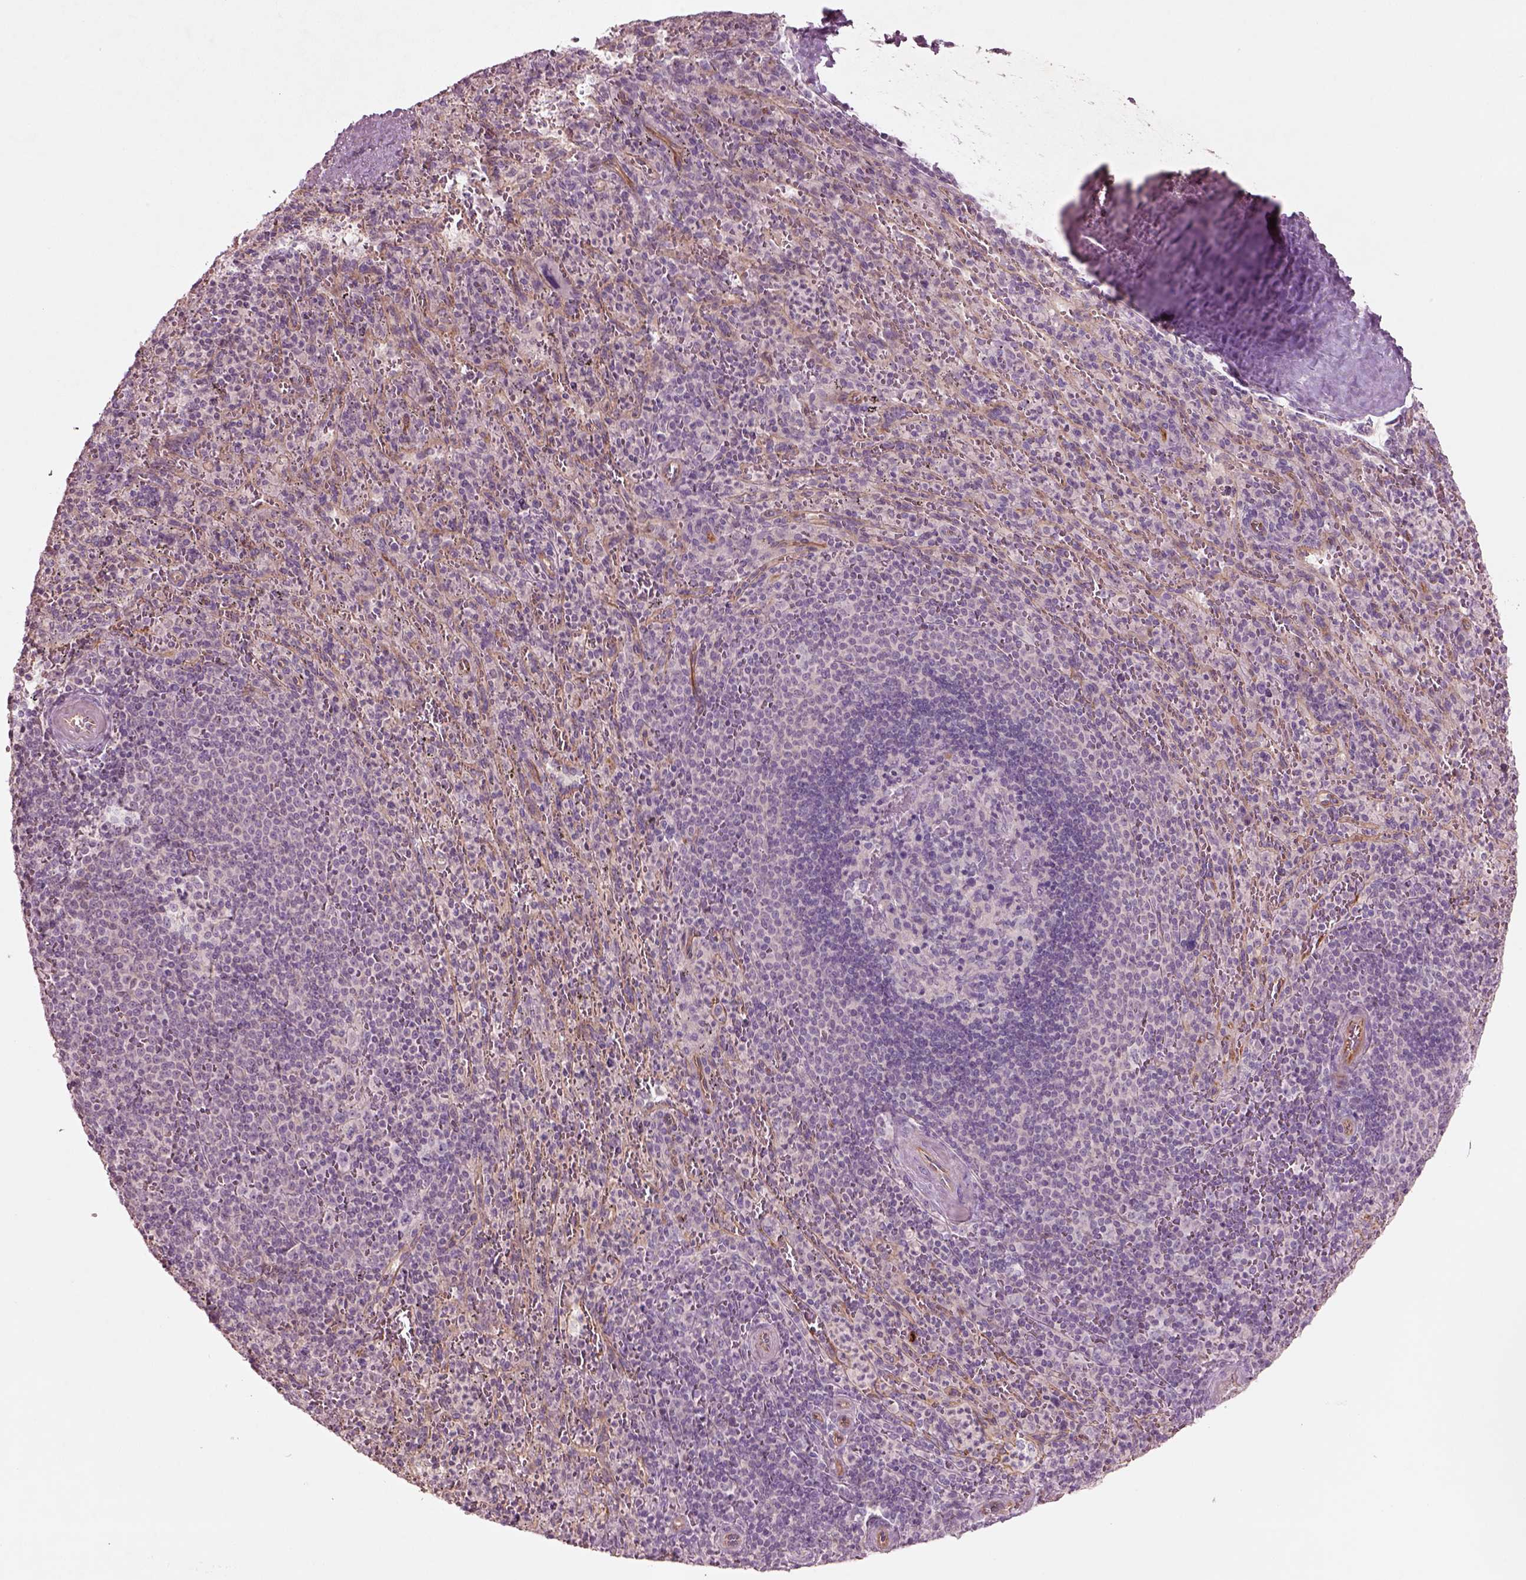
{"staining": {"intensity": "negative", "quantity": "none", "location": "none"}, "tissue": "spleen", "cell_type": "Cells in red pulp", "image_type": "normal", "snomed": [{"axis": "morphology", "description": "Normal tissue, NOS"}, {"axis": "topography", "description": "Spleen"}], "caption": "A high-resolution image shows immunohistochemistry staining of normal spleen, which exhibits no significant expression in cells in red pulp. (Stains: DAB IHC with hematoxylin counter stain, Microscopy: brightfield microscopy at high magnification).", "gene": "DUOXA2", "patient": {"sex": "male", "age": 57}}